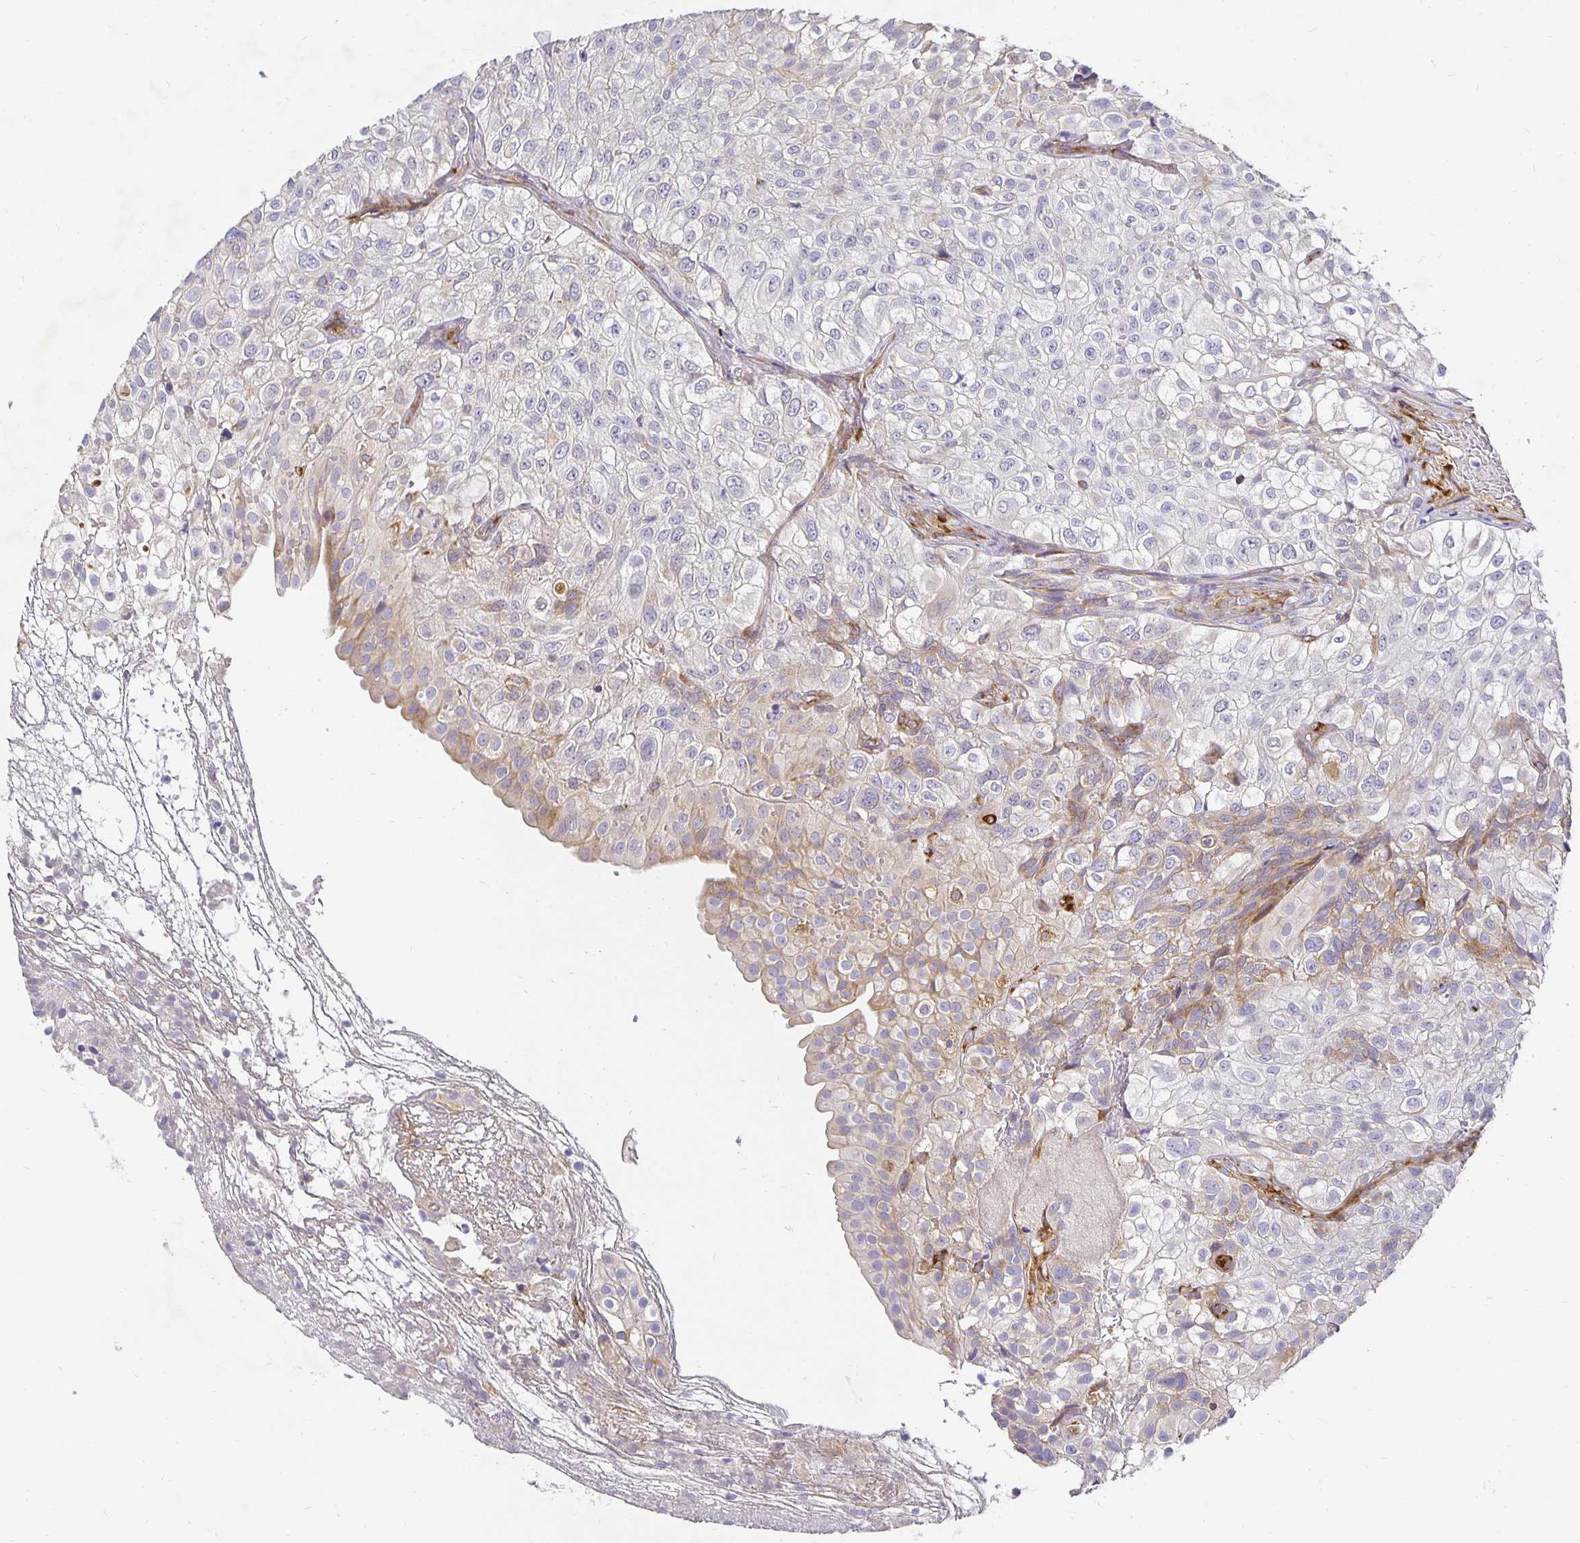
{"staining": {"intensity": "weak", "quantity": "<25%", "location": "cytoplasmic/membranous"}, "tissue": "urothelial cancer", "cell_type": "Tumor cells", "image_type": "cancer", "snomed": [{"axis": "morphology", "description": "Urothelial carcinoma, High grade"}, {"axis": "topography", "description": "Urinary bladder"}], "caption": "Immunohistochemical staining of human urothelial cancer displays no significant expression in tumor cells.", "gene": "PLOD1", "patient": {"sex": "male", "age": 56}}